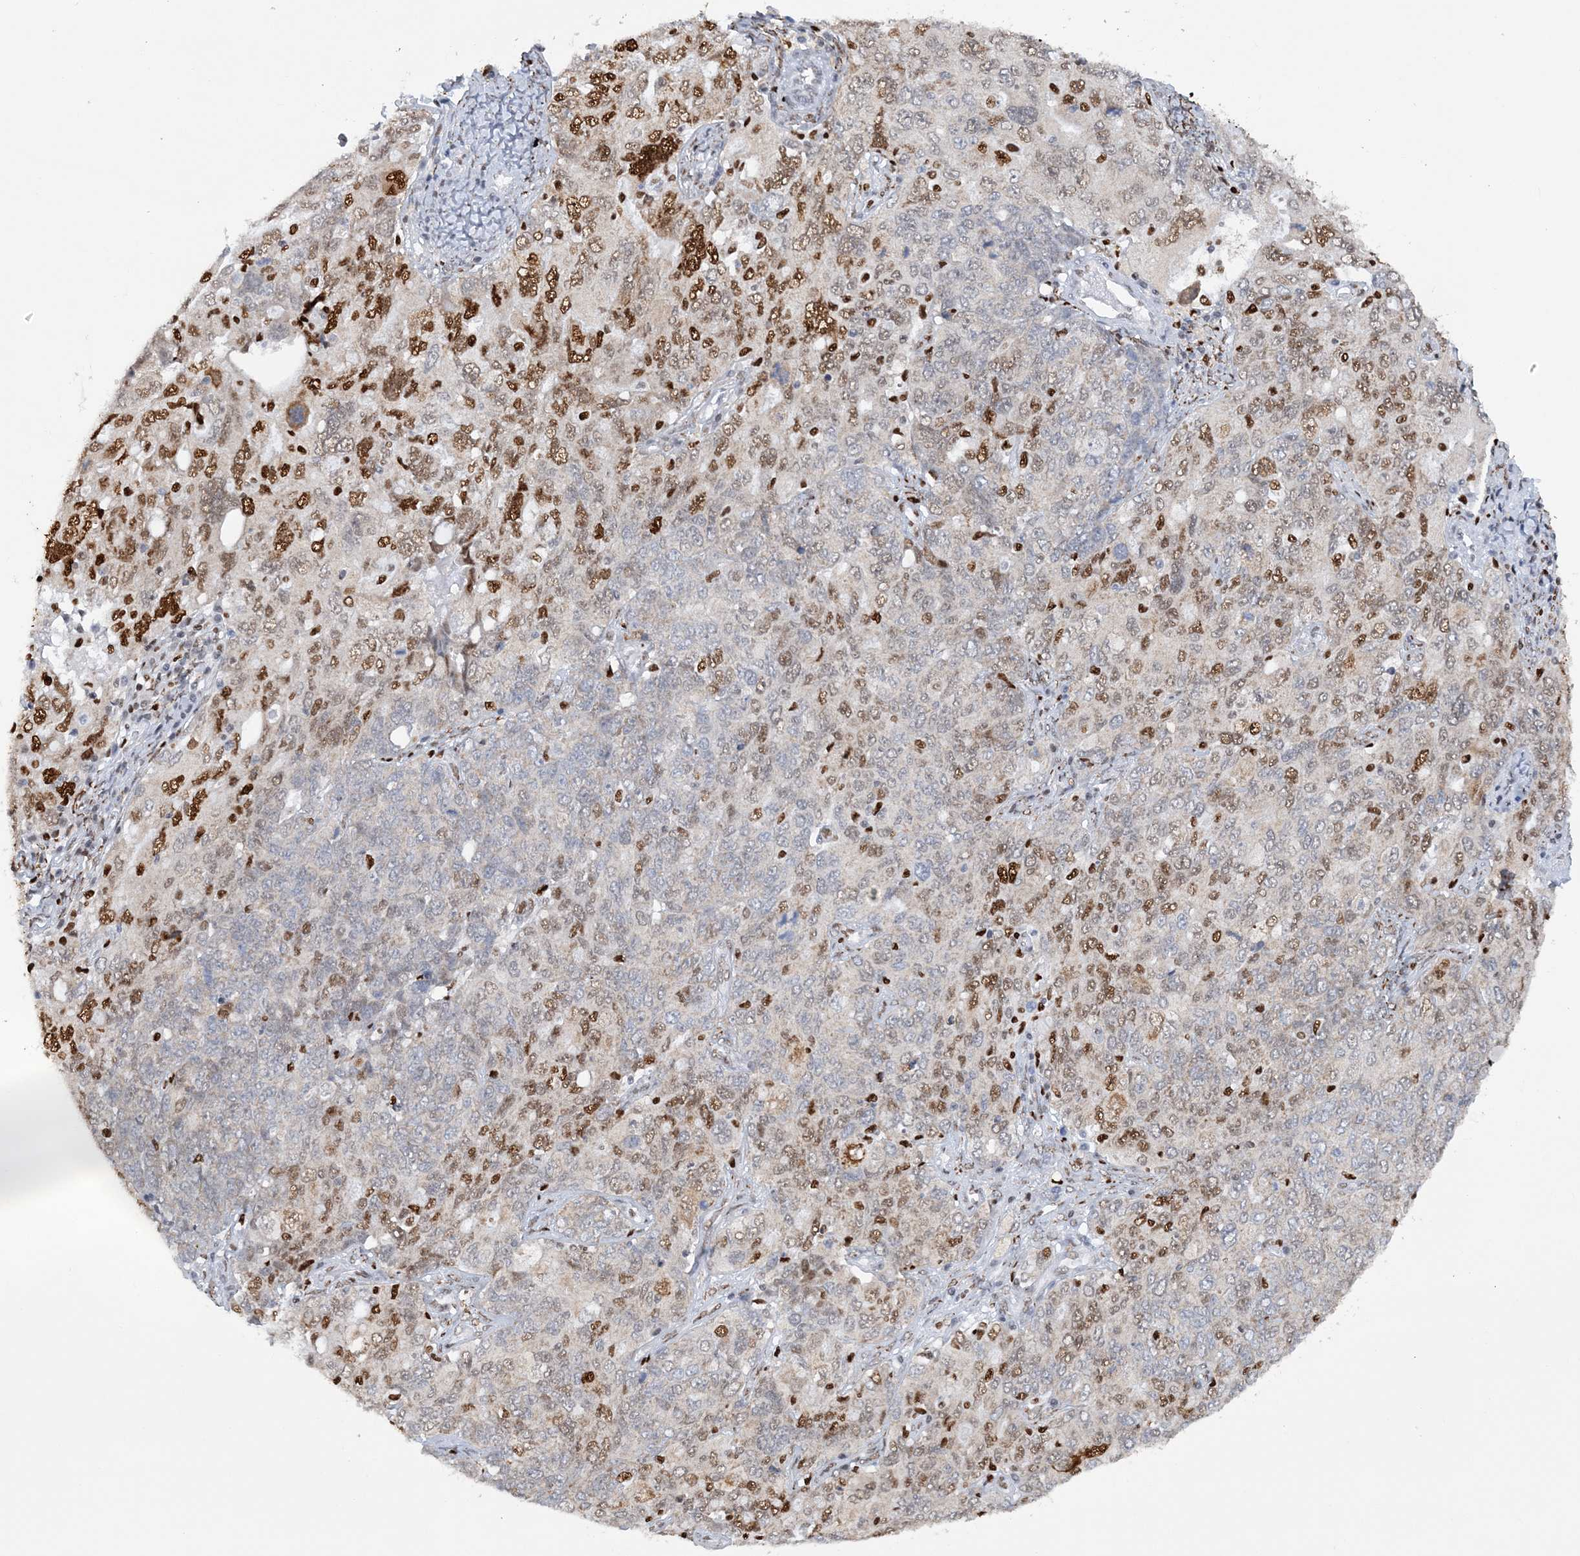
{"staining": {"intensity": "moderate", "quantity": "25%-75%", "location": "nuclear"}, "tissue": "ovarian cancer", "cell_type": "Tumor cells", "image_type": "cancer", "snomed": [{"axis": "morphology", "description": "Carcinoma, endometroid"}, {"axis": "topography", "description": "Ovary"}], "caption": "Immunohistochemistry (IHC) (DAB) staining of ovarian cancer displays moderate nuclear protein staining in approximately 25%-75% of tumor cells.", "gene": "NIT2", "patient": {"sex": "female", "age": 62}}